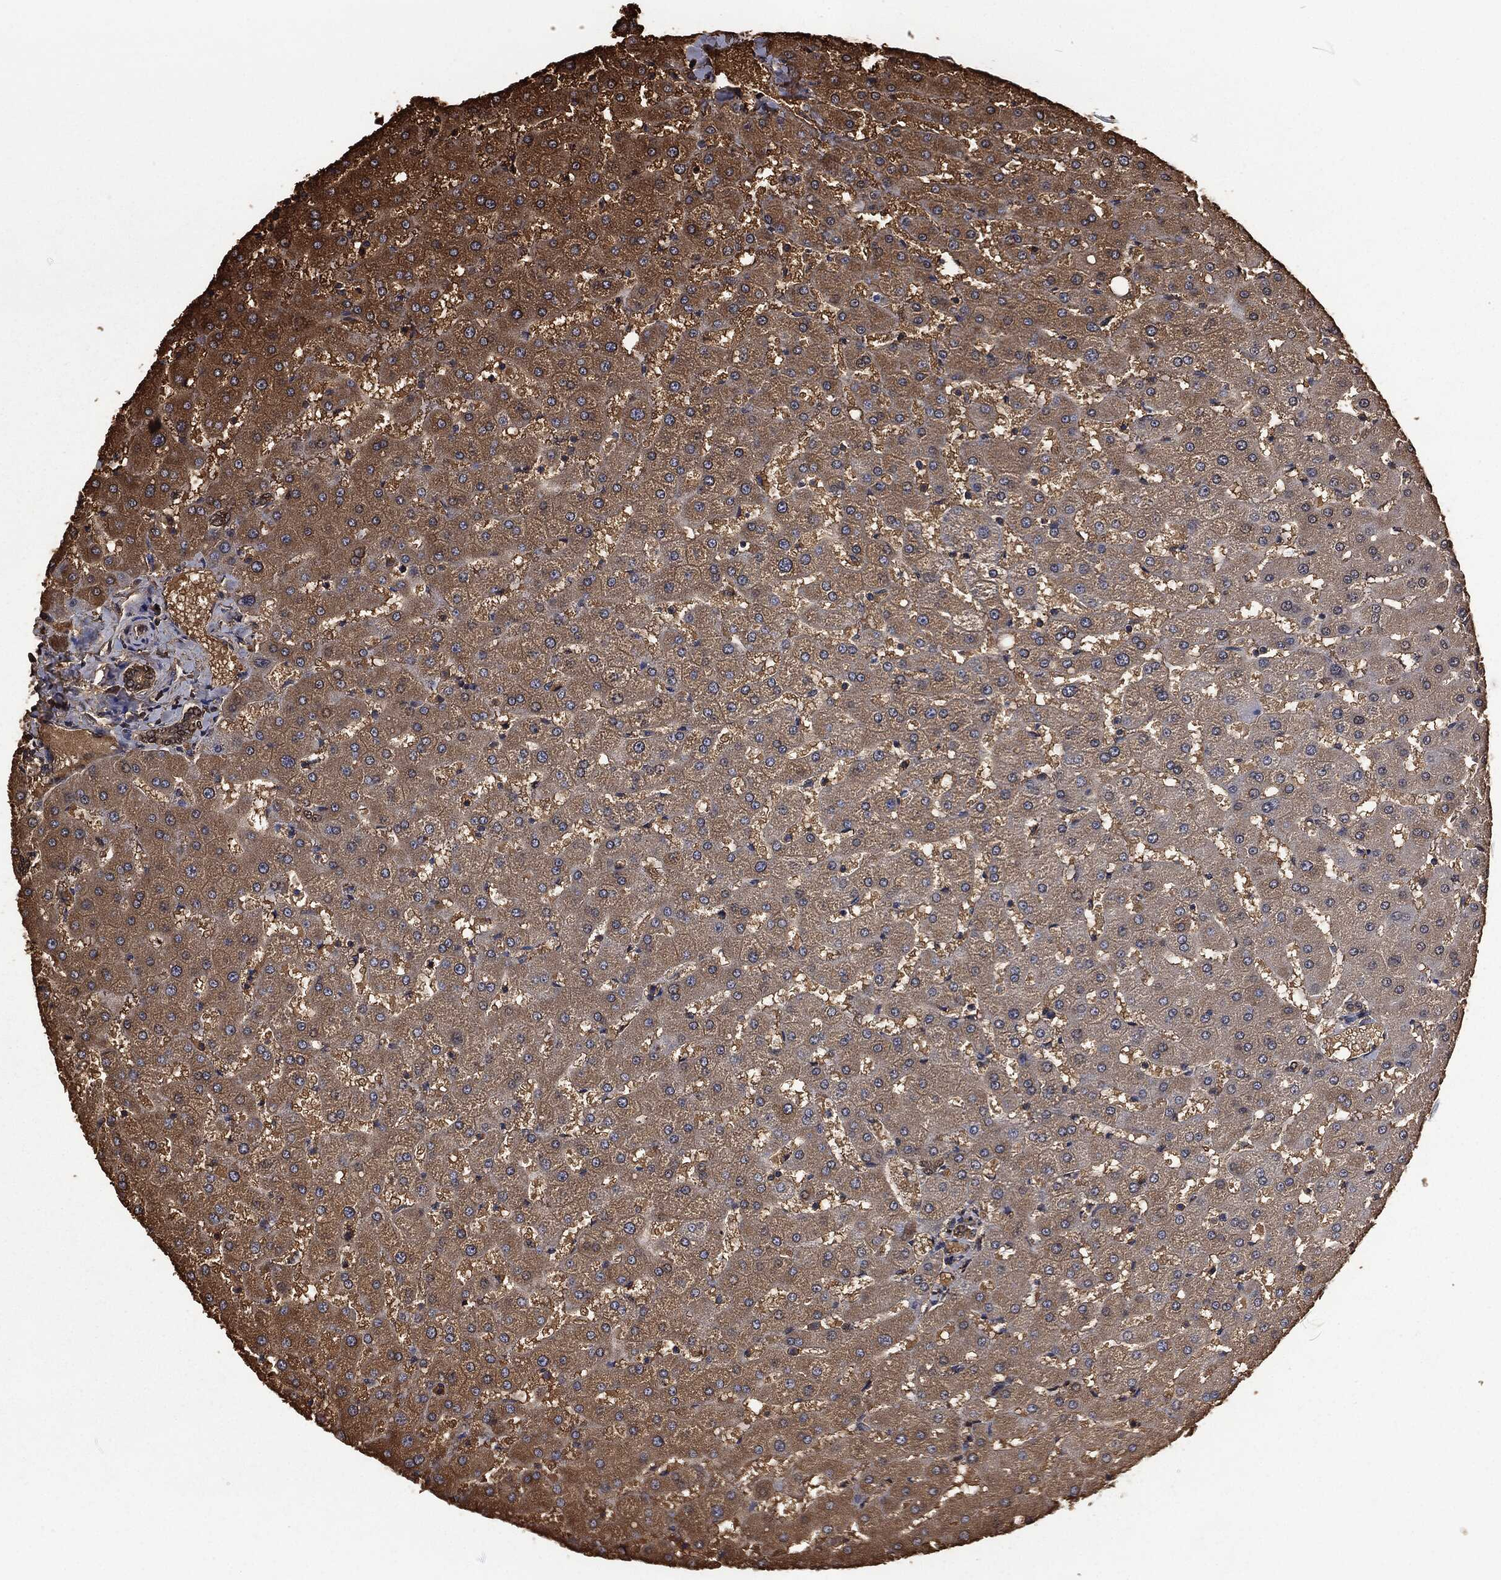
{"staining": {"intensity": "moderate", "quantity": ">75%", "location": "cytoplasmic/membranous"}, "tissue": "liver", "cell_type": "Cholangiocytes", "image_type": "normal", "snomed": [{"axis": "morphology", "description": "Normal tissue, NOS"}, {"axis": "topography", "description": "Liver"}], "caption": "An immunohistochemistry (IHC) histopathology image of benign tissue is shown. Protein staining in brown labels moderate cytoplasmic/membranous positivity in liver within cholangiocytes.", "gene": "PRDX4", "patient": {"sex": "female", "age": 50}}